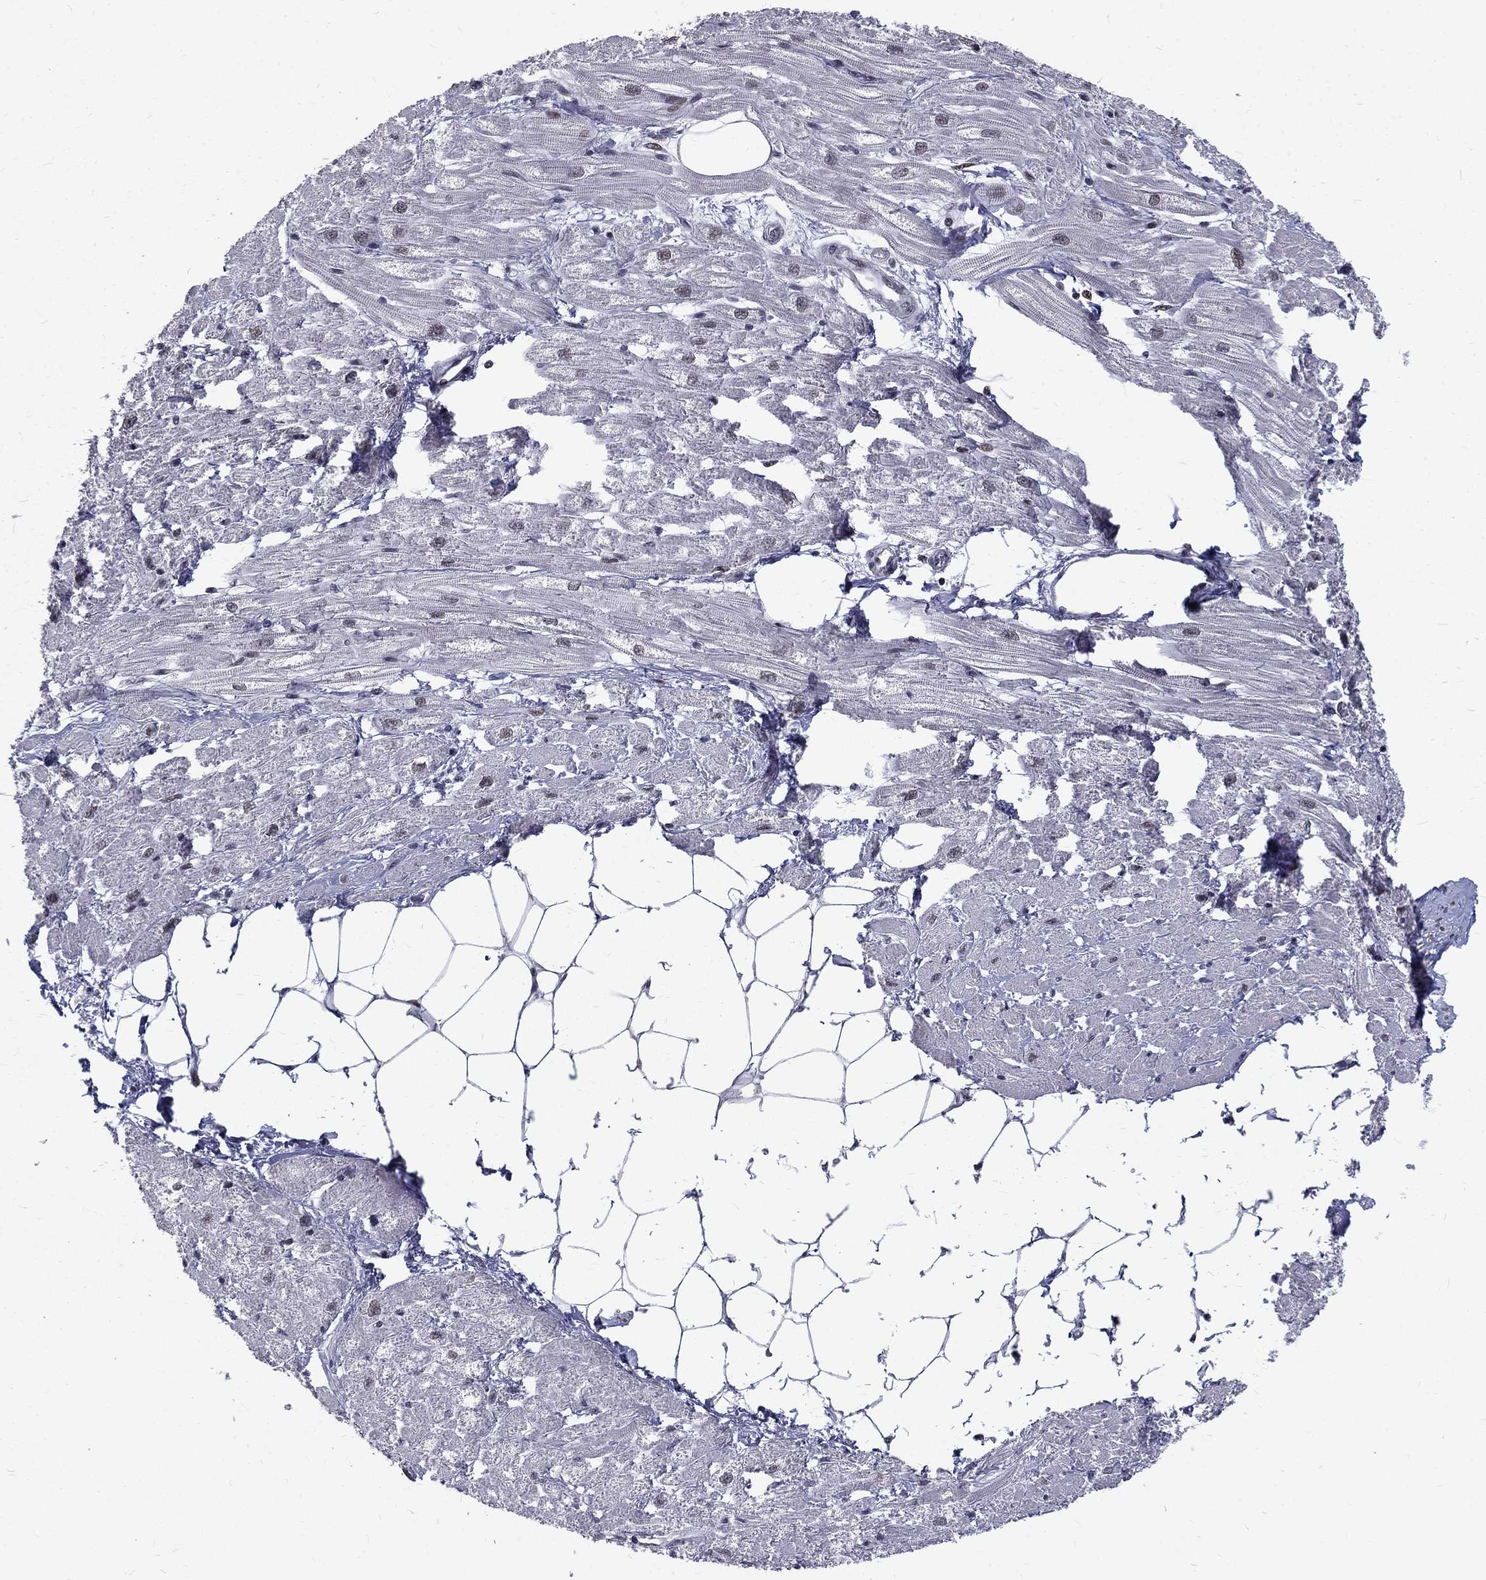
{"staining": {"intensity": "negative", "quantity": "none", "location": "none"}, "tissue": "heart muscle", "cell_type": "Cardiomyocytes", "image_type": "normal", "snomed": [{"axis": "morphology", "description": "Normal tissue, NOS"}, {"axis": "topography", "description": "Heart"}], "caption": "A micrograph of human heart muscle is negative for staining in cardiomyocytes. (DAB immunohistochemistry visualized using brightfield microscopy, high magnification).", "gene": "TCEAL1", "patient": {"sex": "male", "age": 57}}